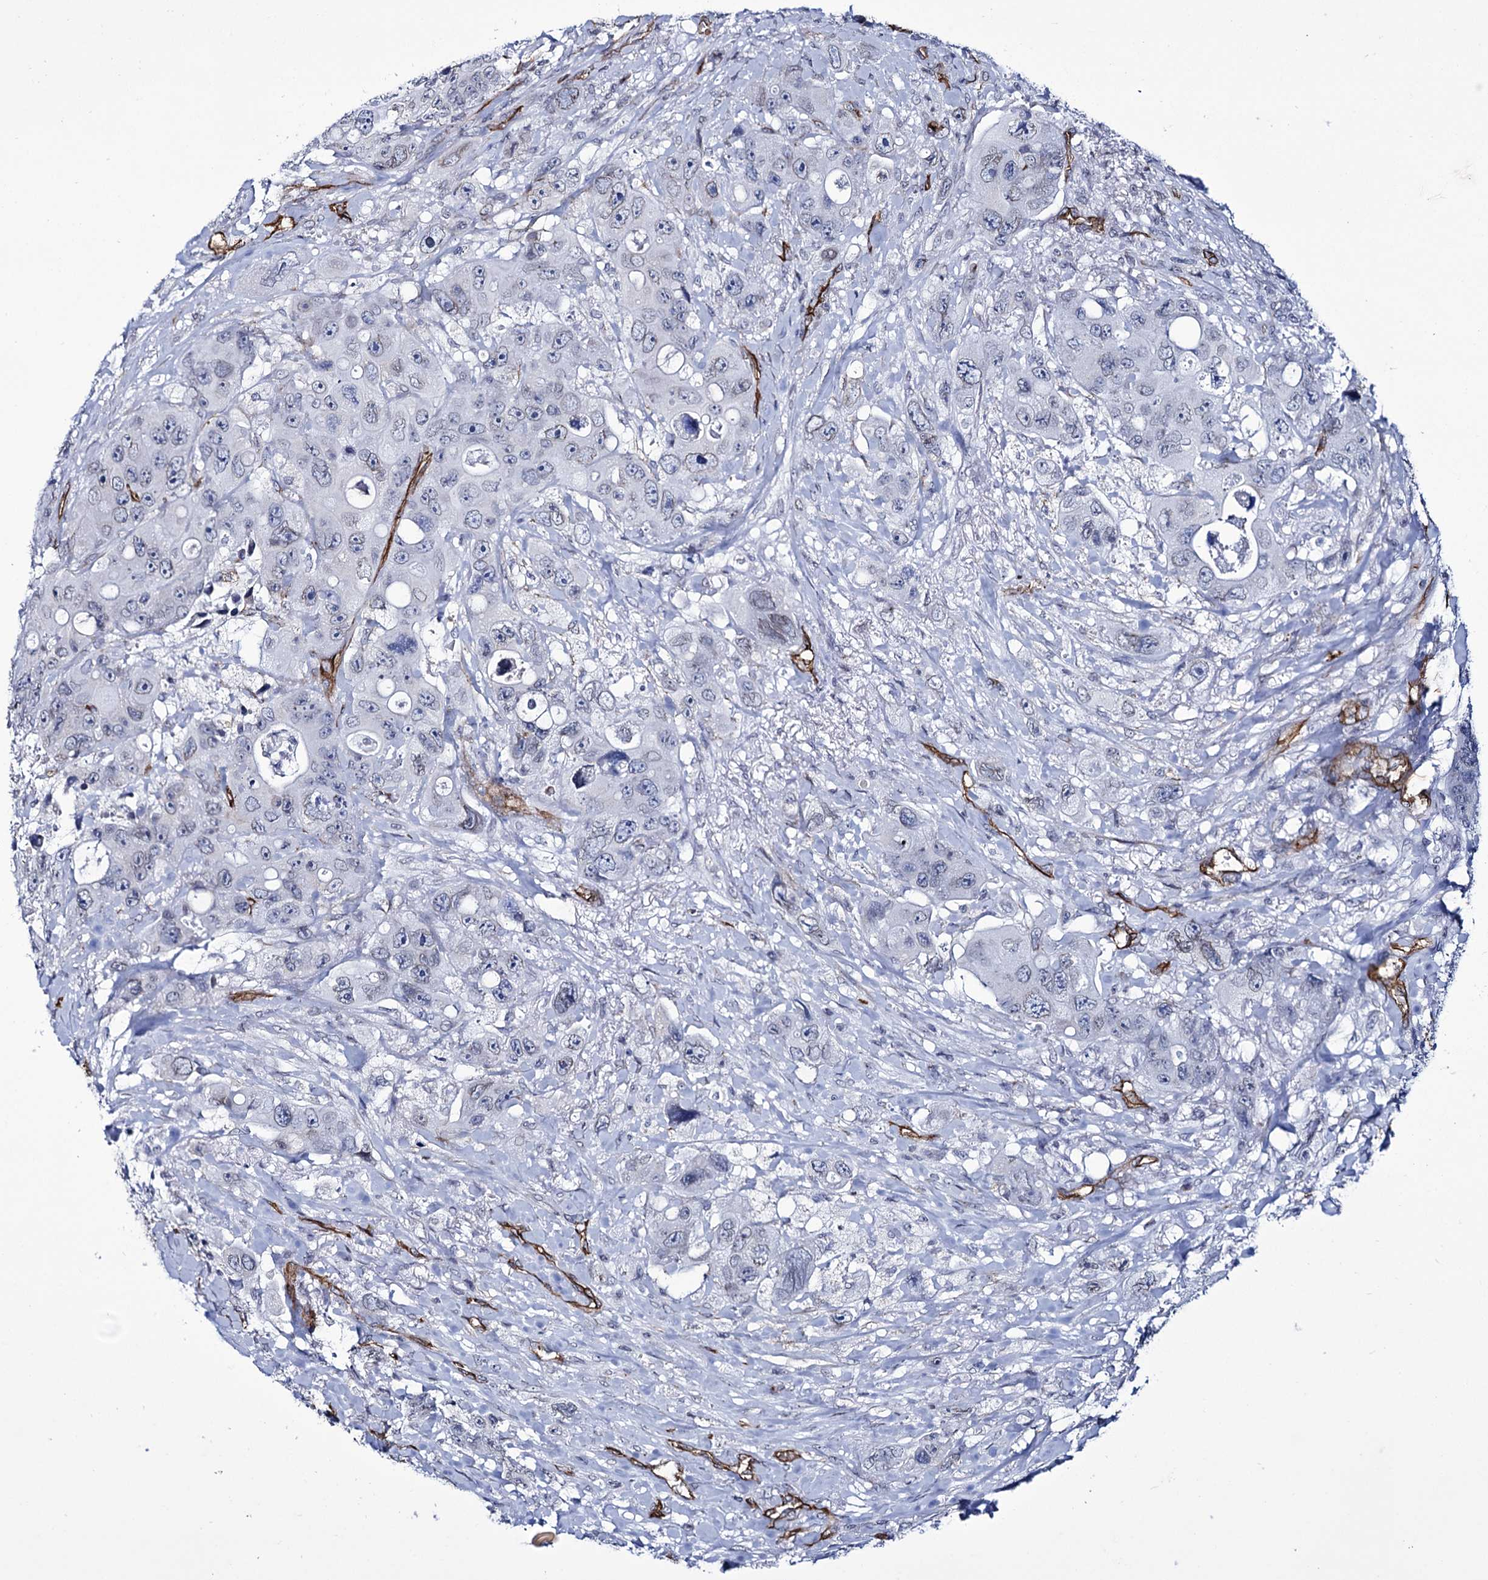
{"staining": {"intensity": "negative", "quantity": "none", "location": "none"}, "tissue": "colorectal cancer", "cell_type": "Tumor cells", "image_type": "cancer", "snomed": [{"axis": "morphology", "description": "Adenocarcinoma, NOS"}, {"axis": "topography", "description": "Colon"}], "caption": "DAB immunohistochemical staining of adenocarcinoma (colorectal) demonstrates no significant positivity in tumor cells. (Brightfield microscopy of DAB (3,3'-diaminobenzidine) immunohistochemistry (IHC) at high magnification).", "gene": "ZC3H12C", "patient": {"sex": "female", "age": 46}}